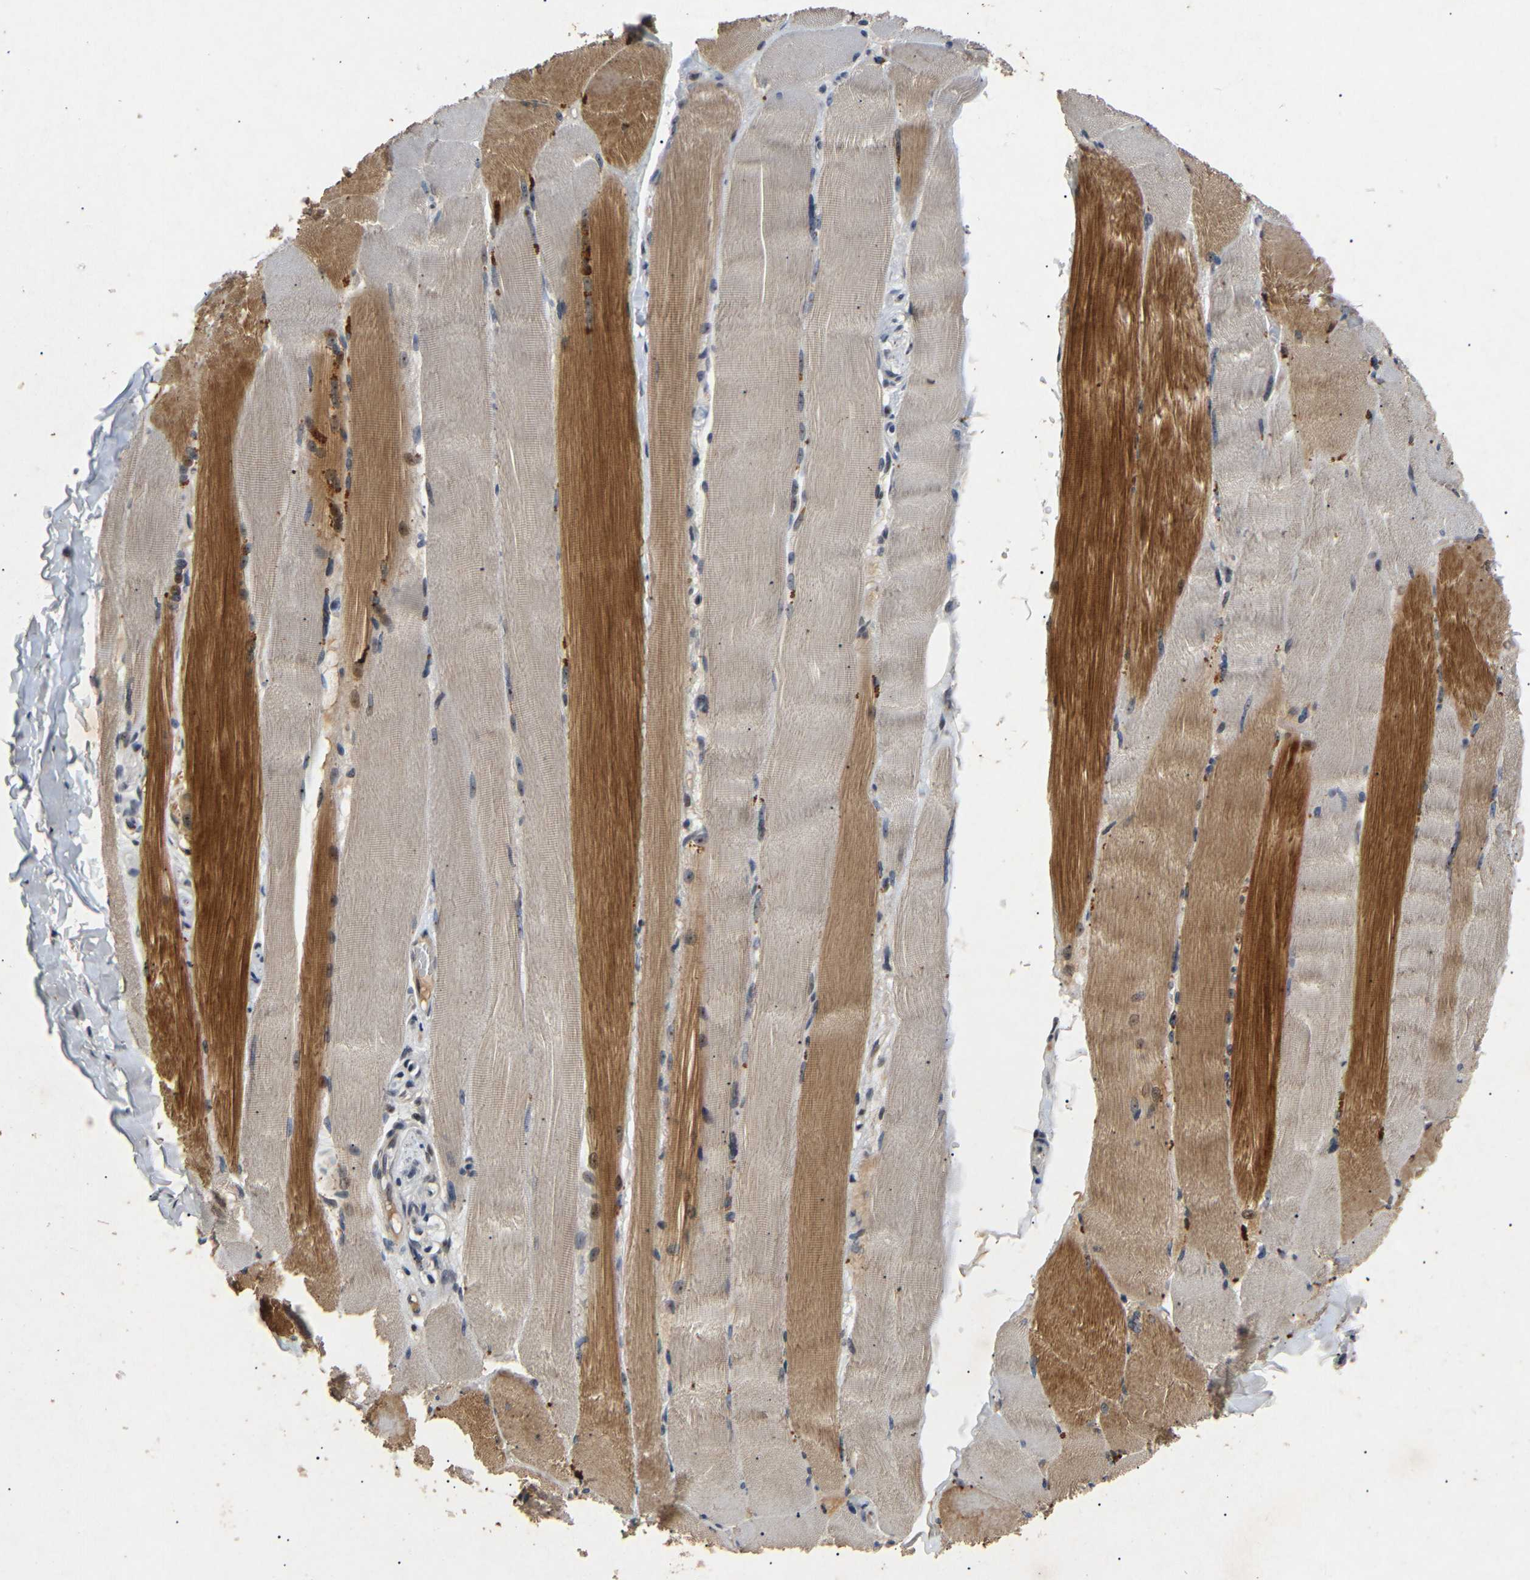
{"staining": {"intensity": "moderate", "quantity": "25%-75%", "location": "cytoplasmic/membranous,nuclear"}, "tissue": "skeletal muscle", "cell_type": "Myocytes", "image_type": "normal", "snomed": [{"axis": "morphology", "description": "Normal tissue, NOS"}, {"axis": "topography", "description": "Skin"}, {"axis": "topography", "description": "Skeletal muscle"}], "caption": "Immunohistochemistry (IHC) staining of normal skeletal muscle, which displays medium levels of moderate cytoplasmic/membranous,nuclear positivity in about 25%-75% of myocytes indicating moderate cytoplasmic/membranous,nuclear protein staining. The staining was performed using DAB (3,3'-diaminobenzidine) (brown) for protein detection and nuclei were counterstained in hematoxylin (blue).", "gene": "PARN", "patient": {"sex": "male", "age": 83}}